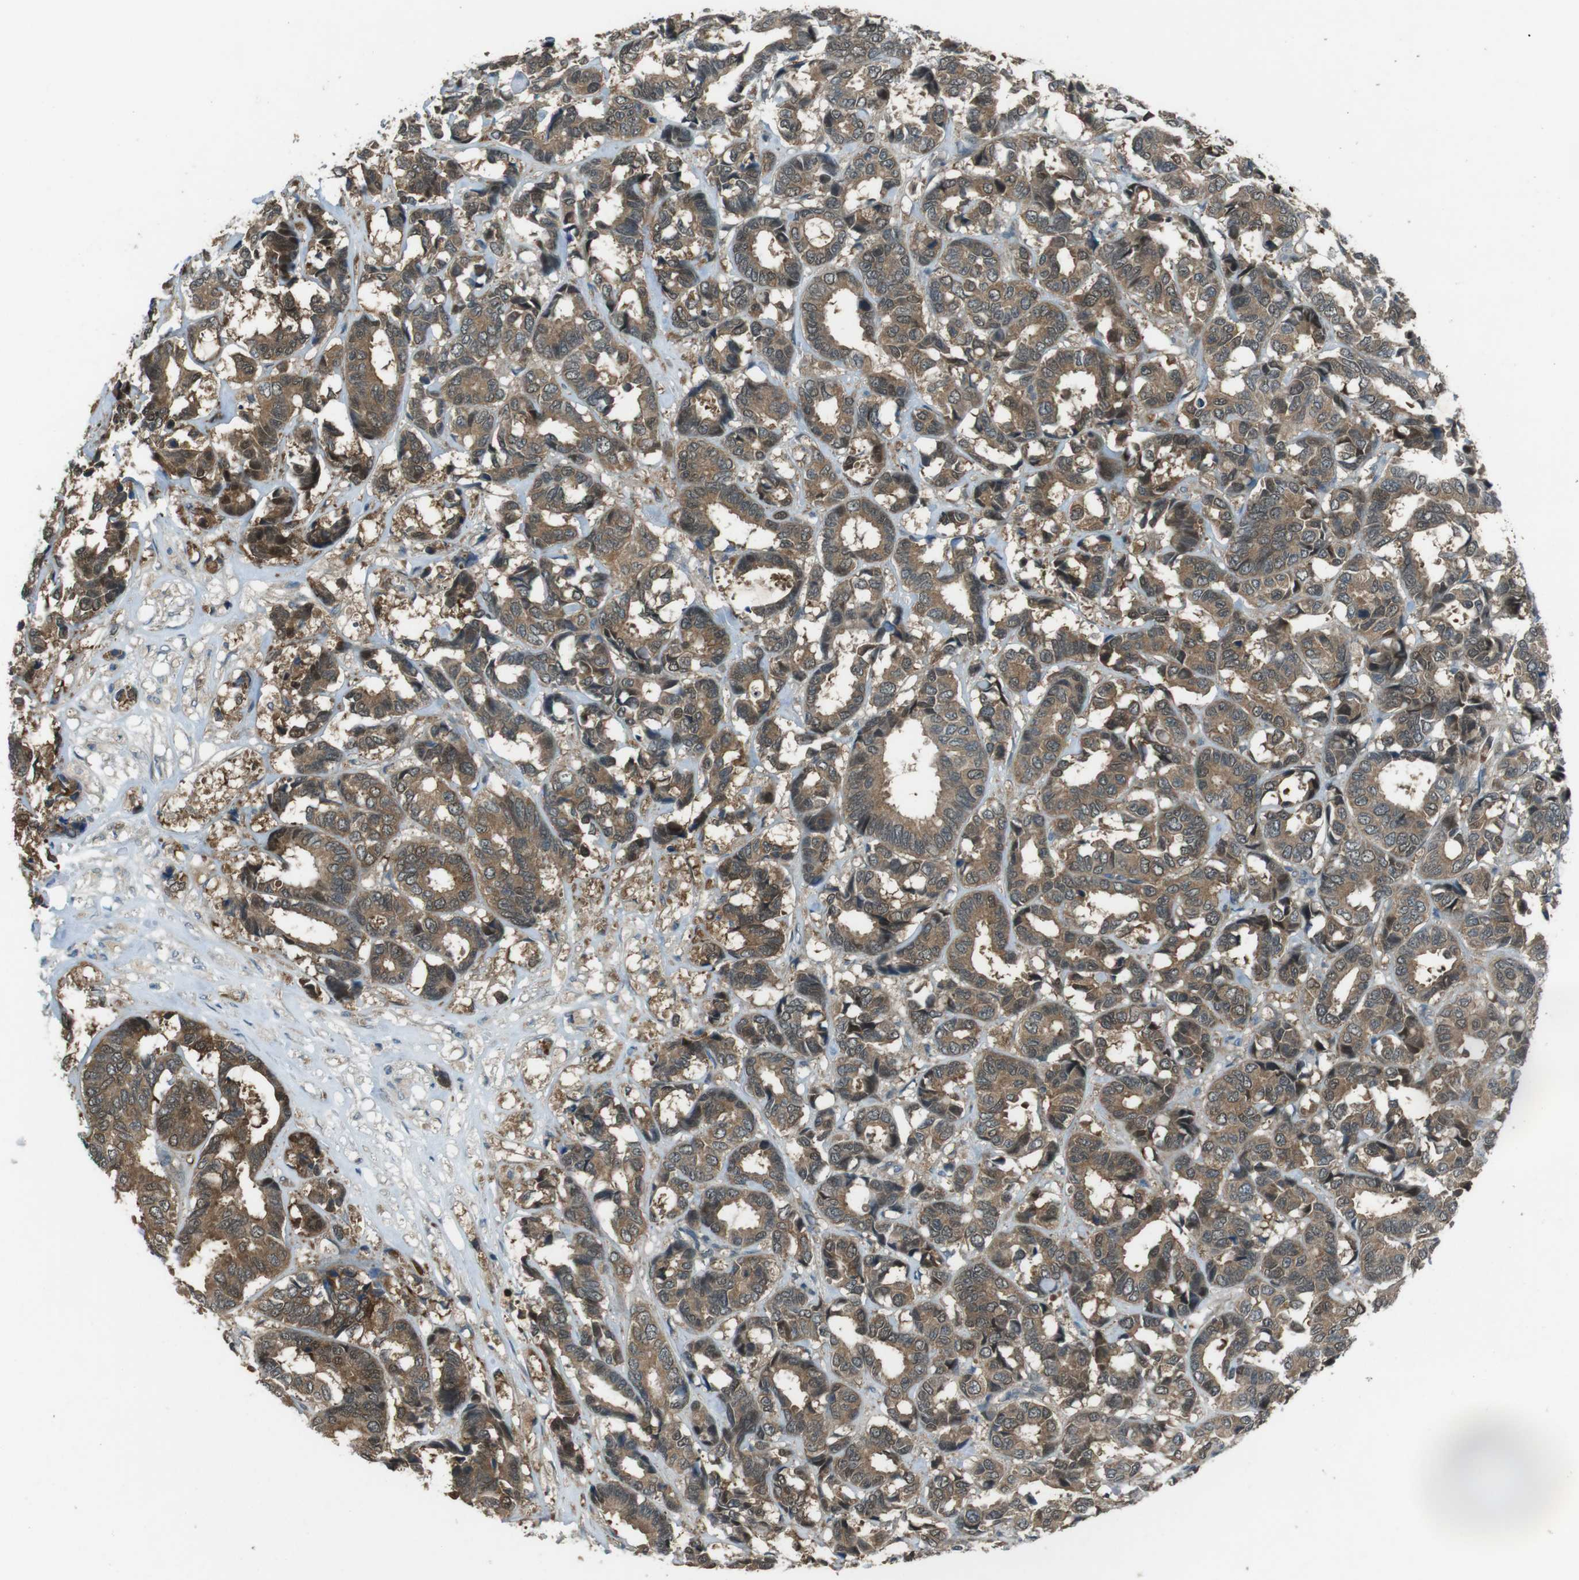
{"staining": {"intensity": "moderate", "quantity": ">75%", "location": "cytoplasmic/membranous"}, "tissue": "breast cancer", "cell_type": "Tumor cells", "image_type": "cancer", "snomed": [{"axis": "morphology", "description": "Duct carcinoma"}, {"axis": "topography", "description": "Breast"}], "caption": "Immunohistochemistry photomicrograph of breast cancer stained for a protein (brown), which exhibits medium levels of moderate cytoplasmic/membranous positivity in about >75% of tumor cells.", "gene": "MFAP3", "patient": {"sex": "female", "age": 87}}